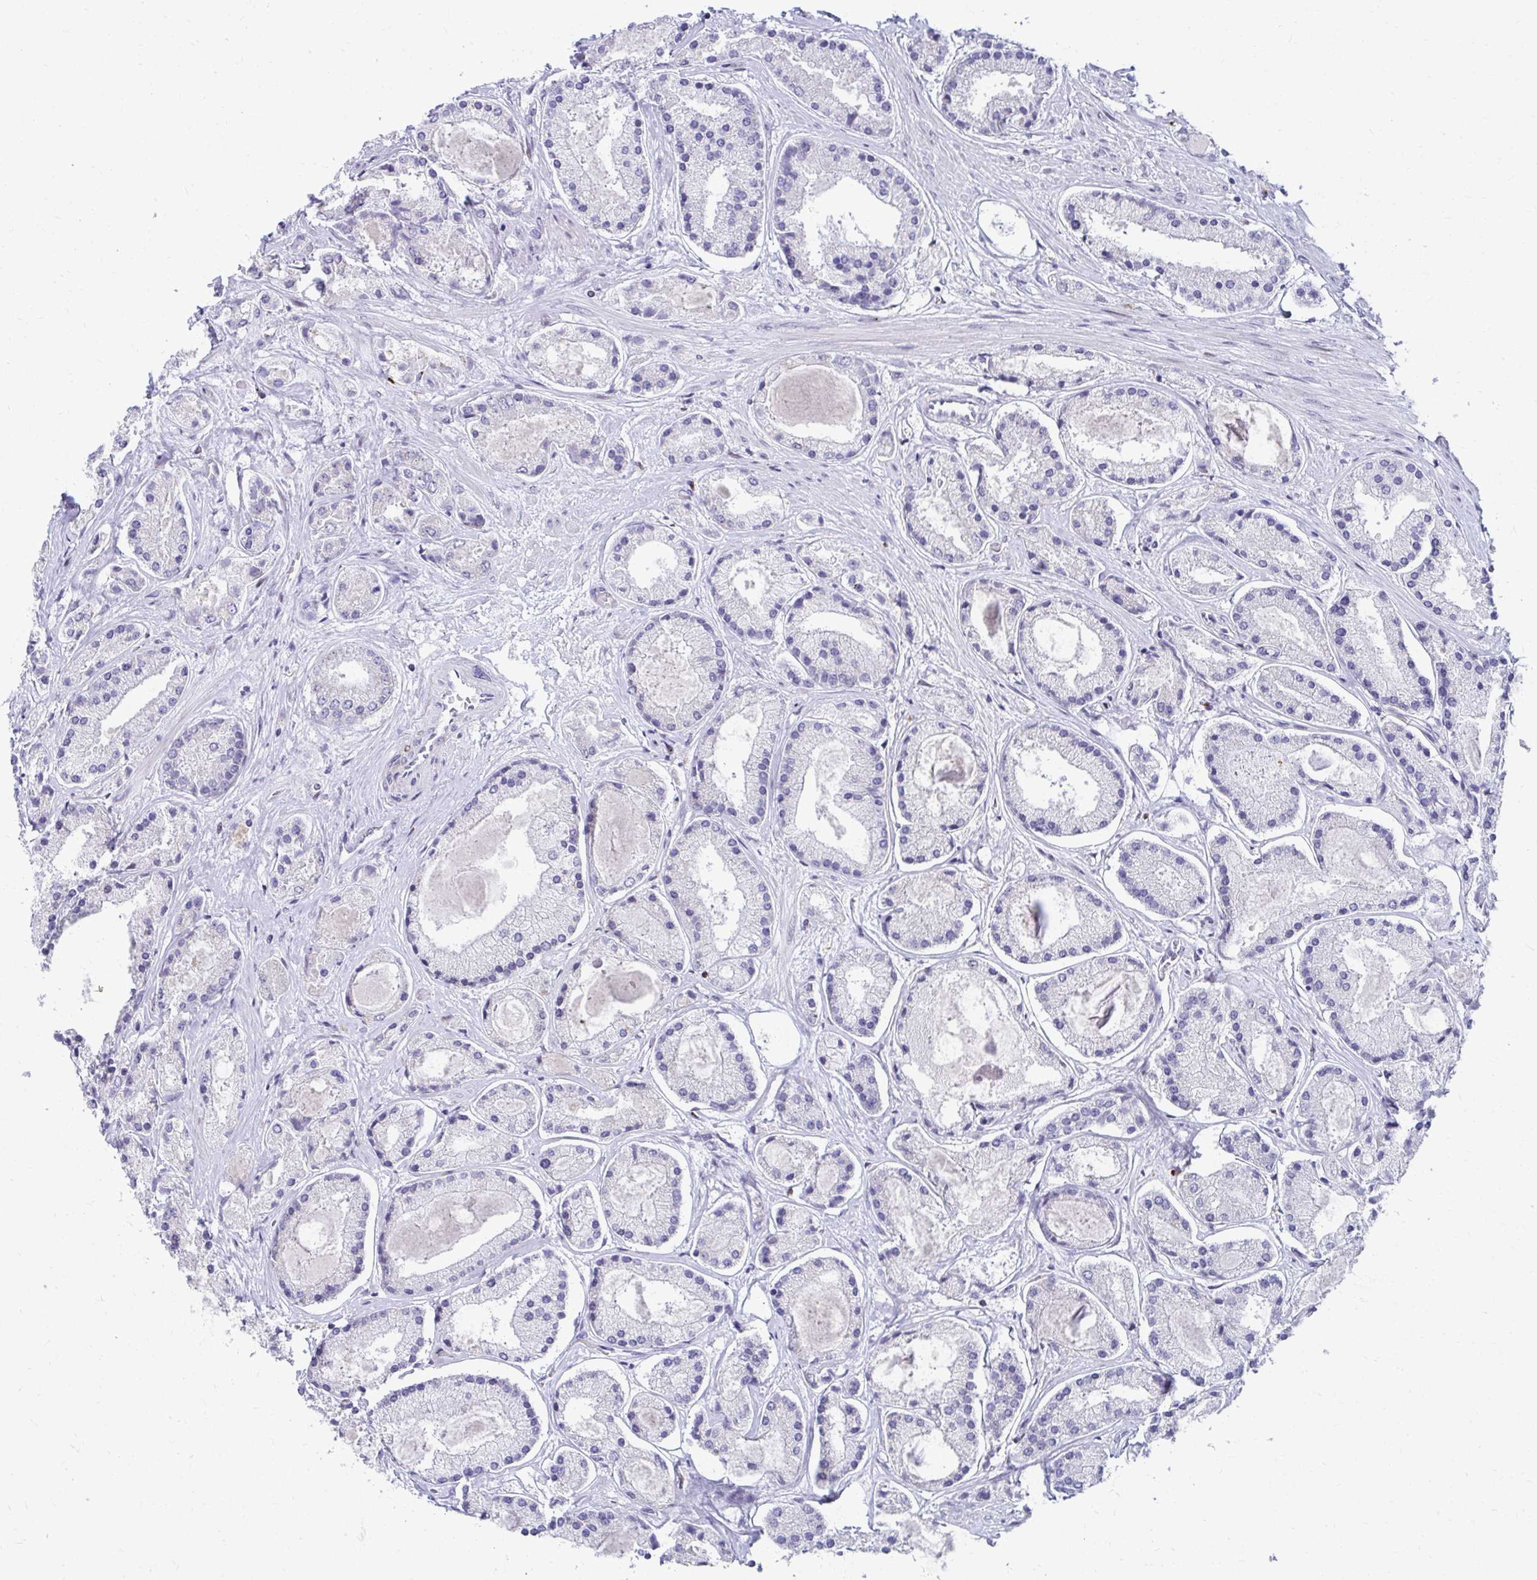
{"staining": {"intensity": "negative", "quantity": "none", "location": "none"}, "tissue": "prostate cancer", "cell_type": "Tumor cells", "image_type": "cancer", "snomed": [{"axis": "morphology", "description": "Adenocarcinoma, High grade"}, {"axis": "topography", "description": "Prostate"}], "caption": "An immunohistochemistry photomicrograph of prostate adenocarcinoma (high-grade) is shown. There is no staining in tumor cells of prostate adenocarcinoma (high-grade). The staining was performed using DAB to visualize the protein expression in brown, while the nuclei were stained in blue with hematoxylin (Magnification: 20x).", "gene": "EXOC5", "patient": {"sex": "male", "age": 67}}